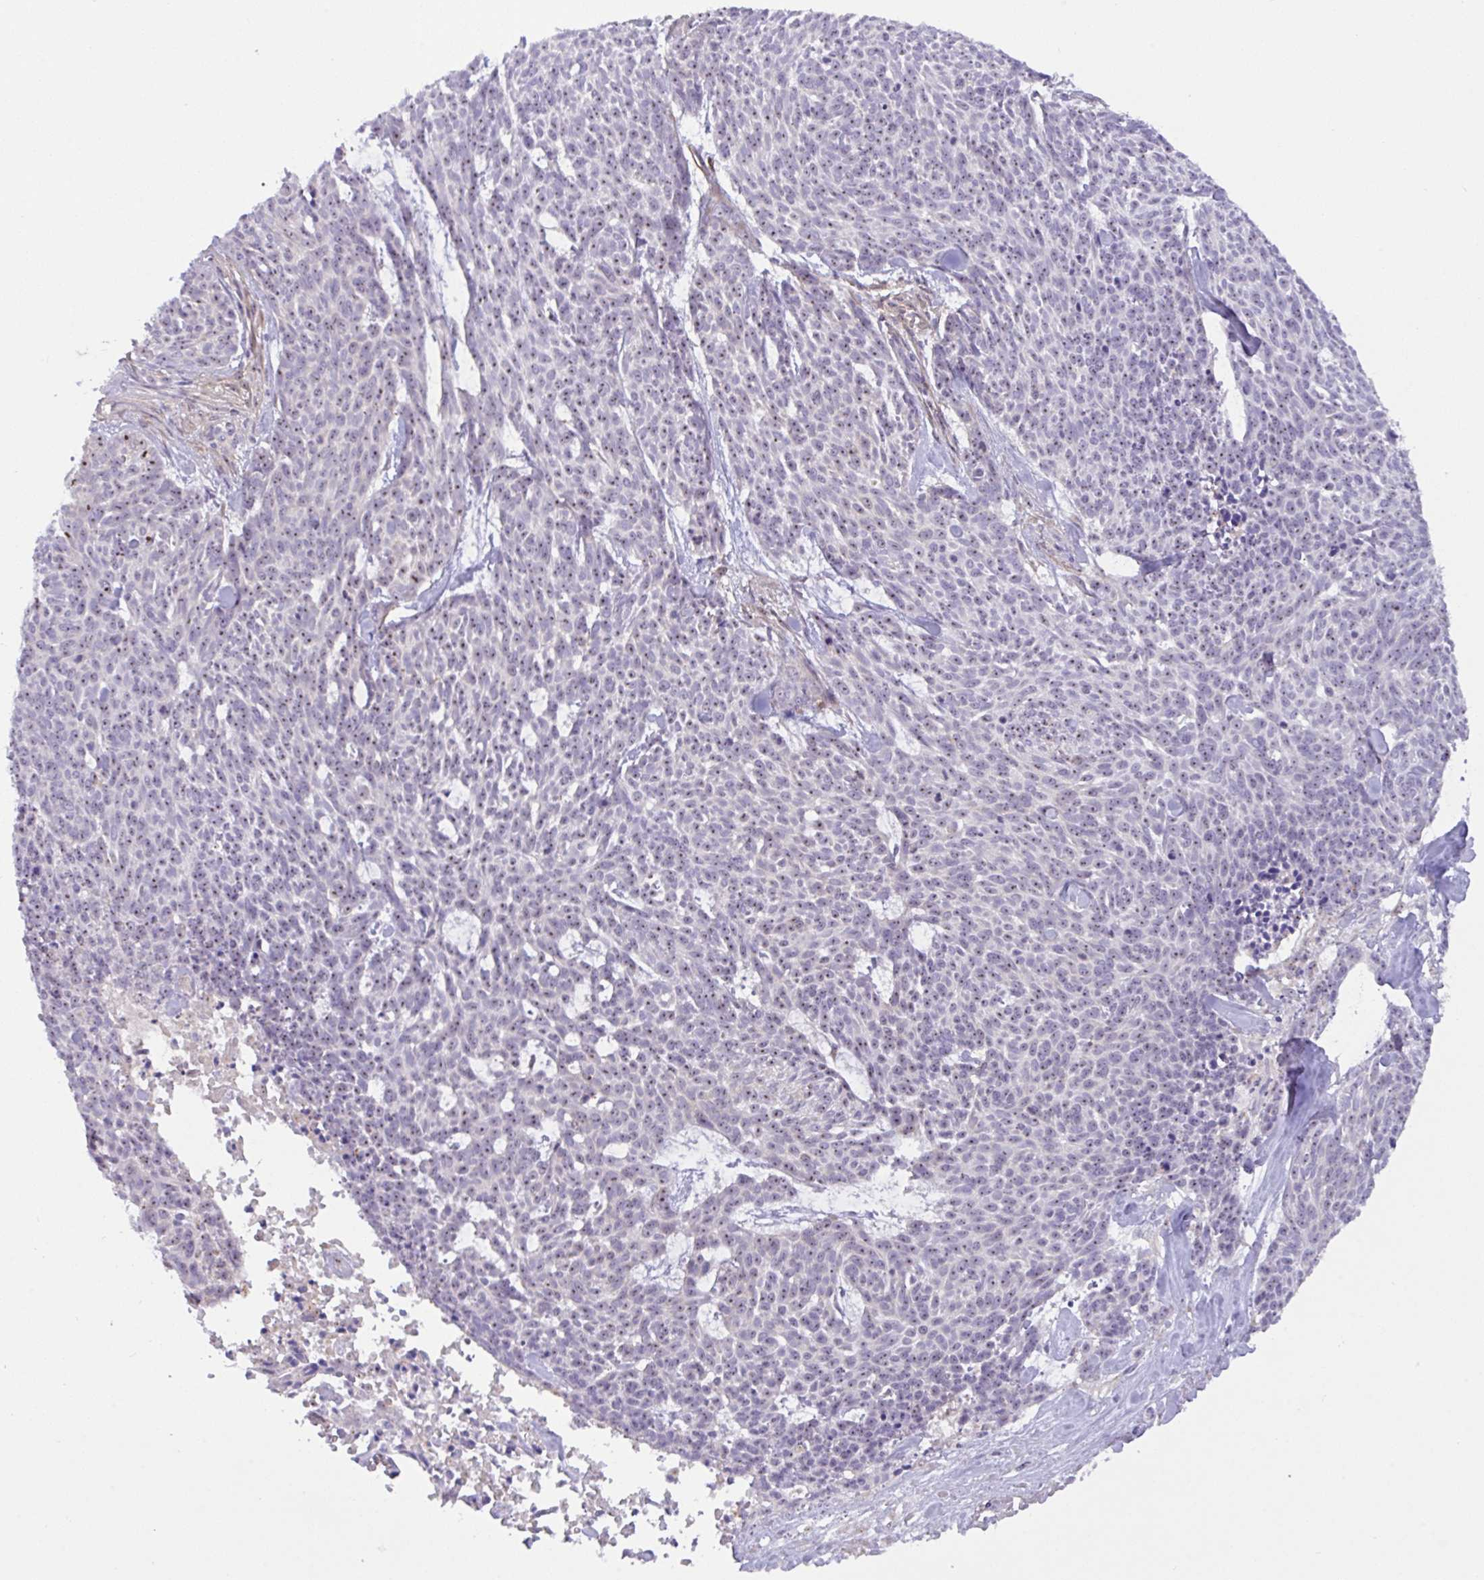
{"staining": {"intensity": "strong", "quantity": "25%-75%", "location": "nuclear"}, "tissue": "skin cancer", "cell_type": "Tumor cells", "image_type": "cancer", "snomed": [{"axis": "morphology", "description": "Basal cell carcinoma"}, {"axis": "topography", "description": "Skin"}], "caption": "Protein expression analysis of skin cancer exhibits strong nuclear positivity in about 25%-75% of tumor cells. (brown staining indicates protein expression, while blue staining denotes nuclei).", "gene": "MXRA8", "patient": {"sex": "female", "age": 93}}